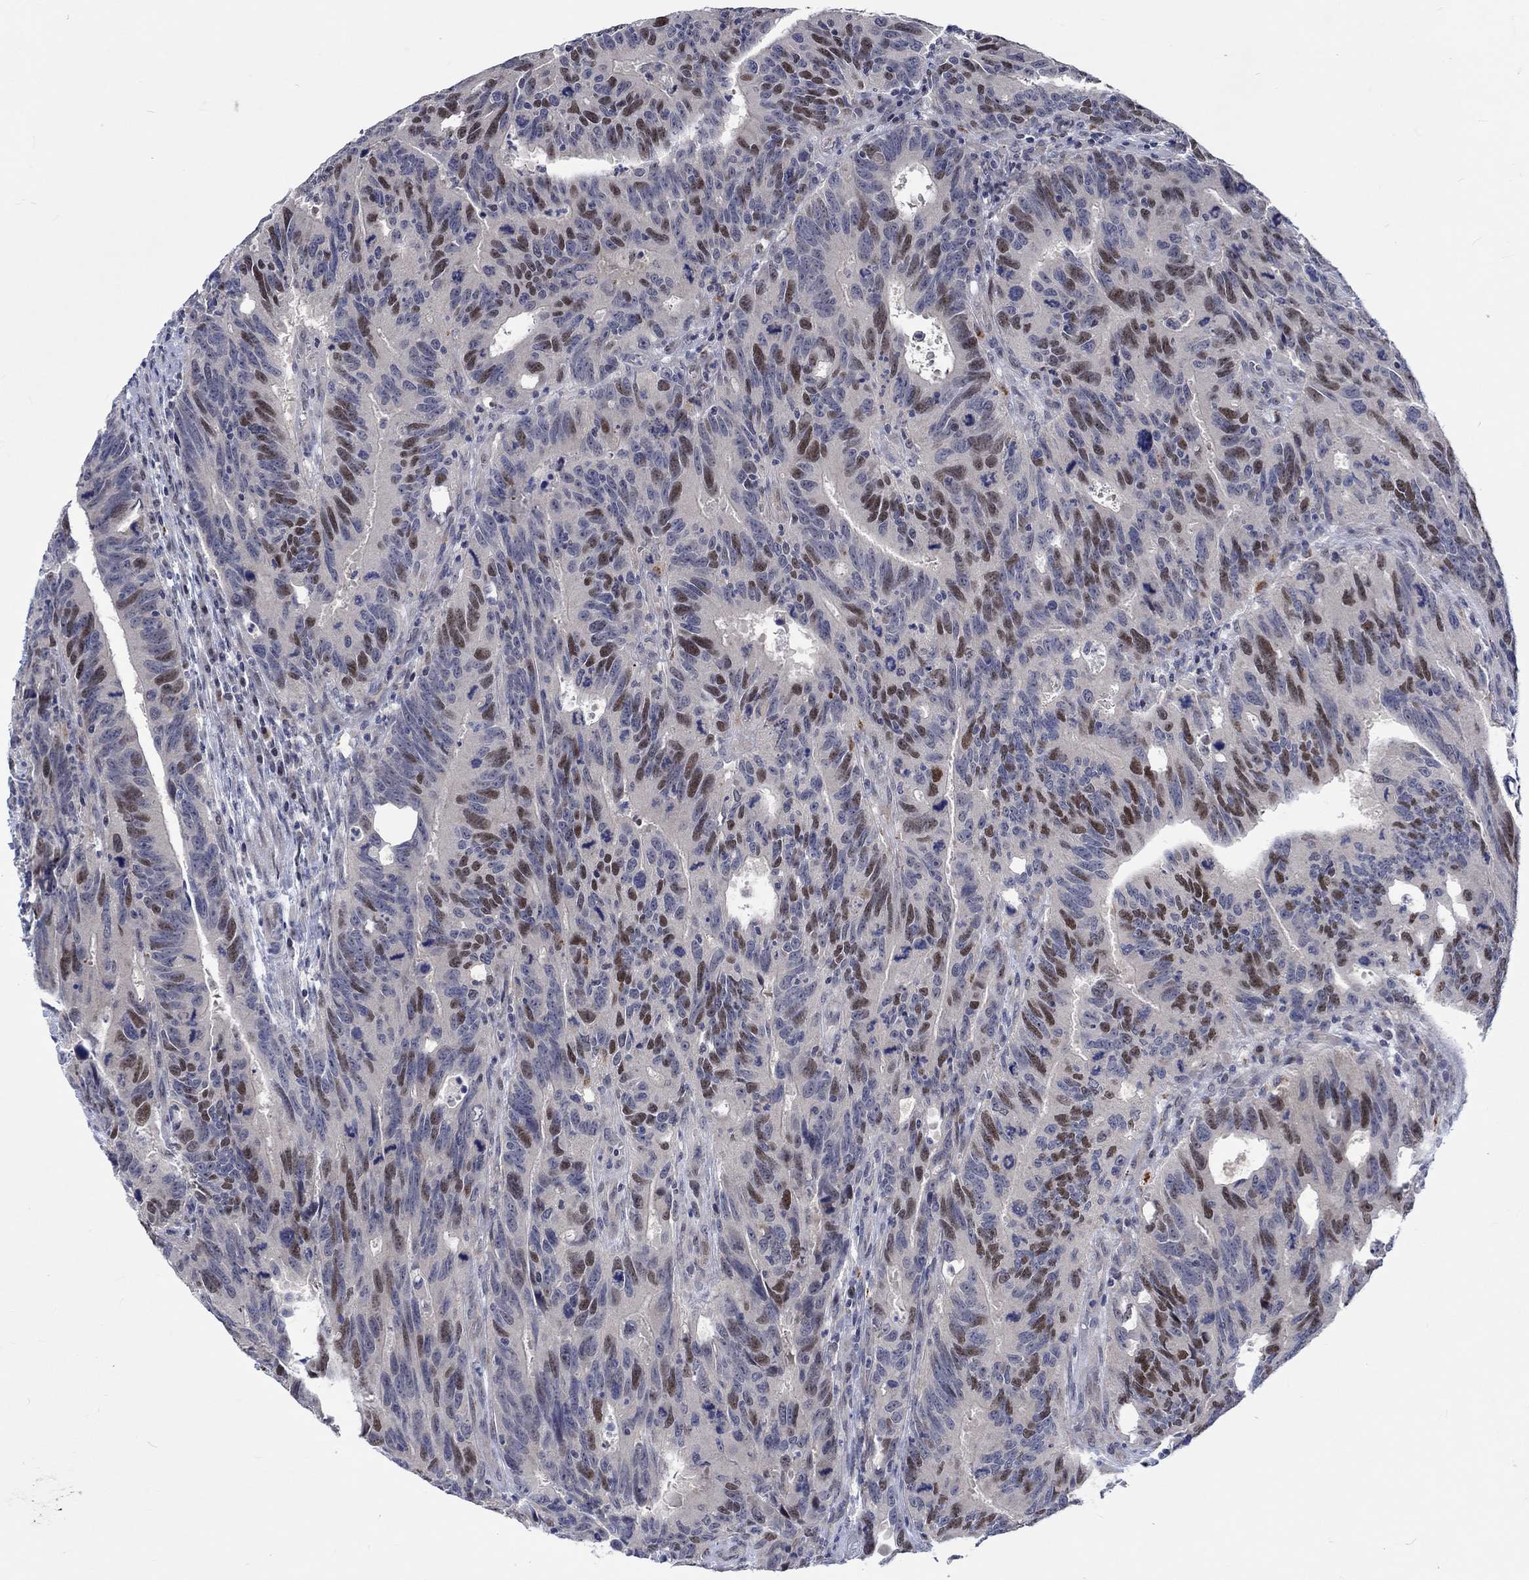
{"staining": {"intensity": "strong", "quantity": "<25%", "location": "nuclear"}, "tissue": "colorectal cancer", "cell_type": "Tumor cells", "image_type": "cancer", "snomed": [{"axis": "morphology", "description": "Adenocarcinoma, NOS"}, {"axis": "topography", "description": "Colon"}], "caption": "About <25% of tumor cells in human colorectal adenocarcinoma display strong nuclear protein staining as visualized by brown immunohistochemical staining.", "gene": "E2F8", "patient": {"sex": "female", "age": 77}}